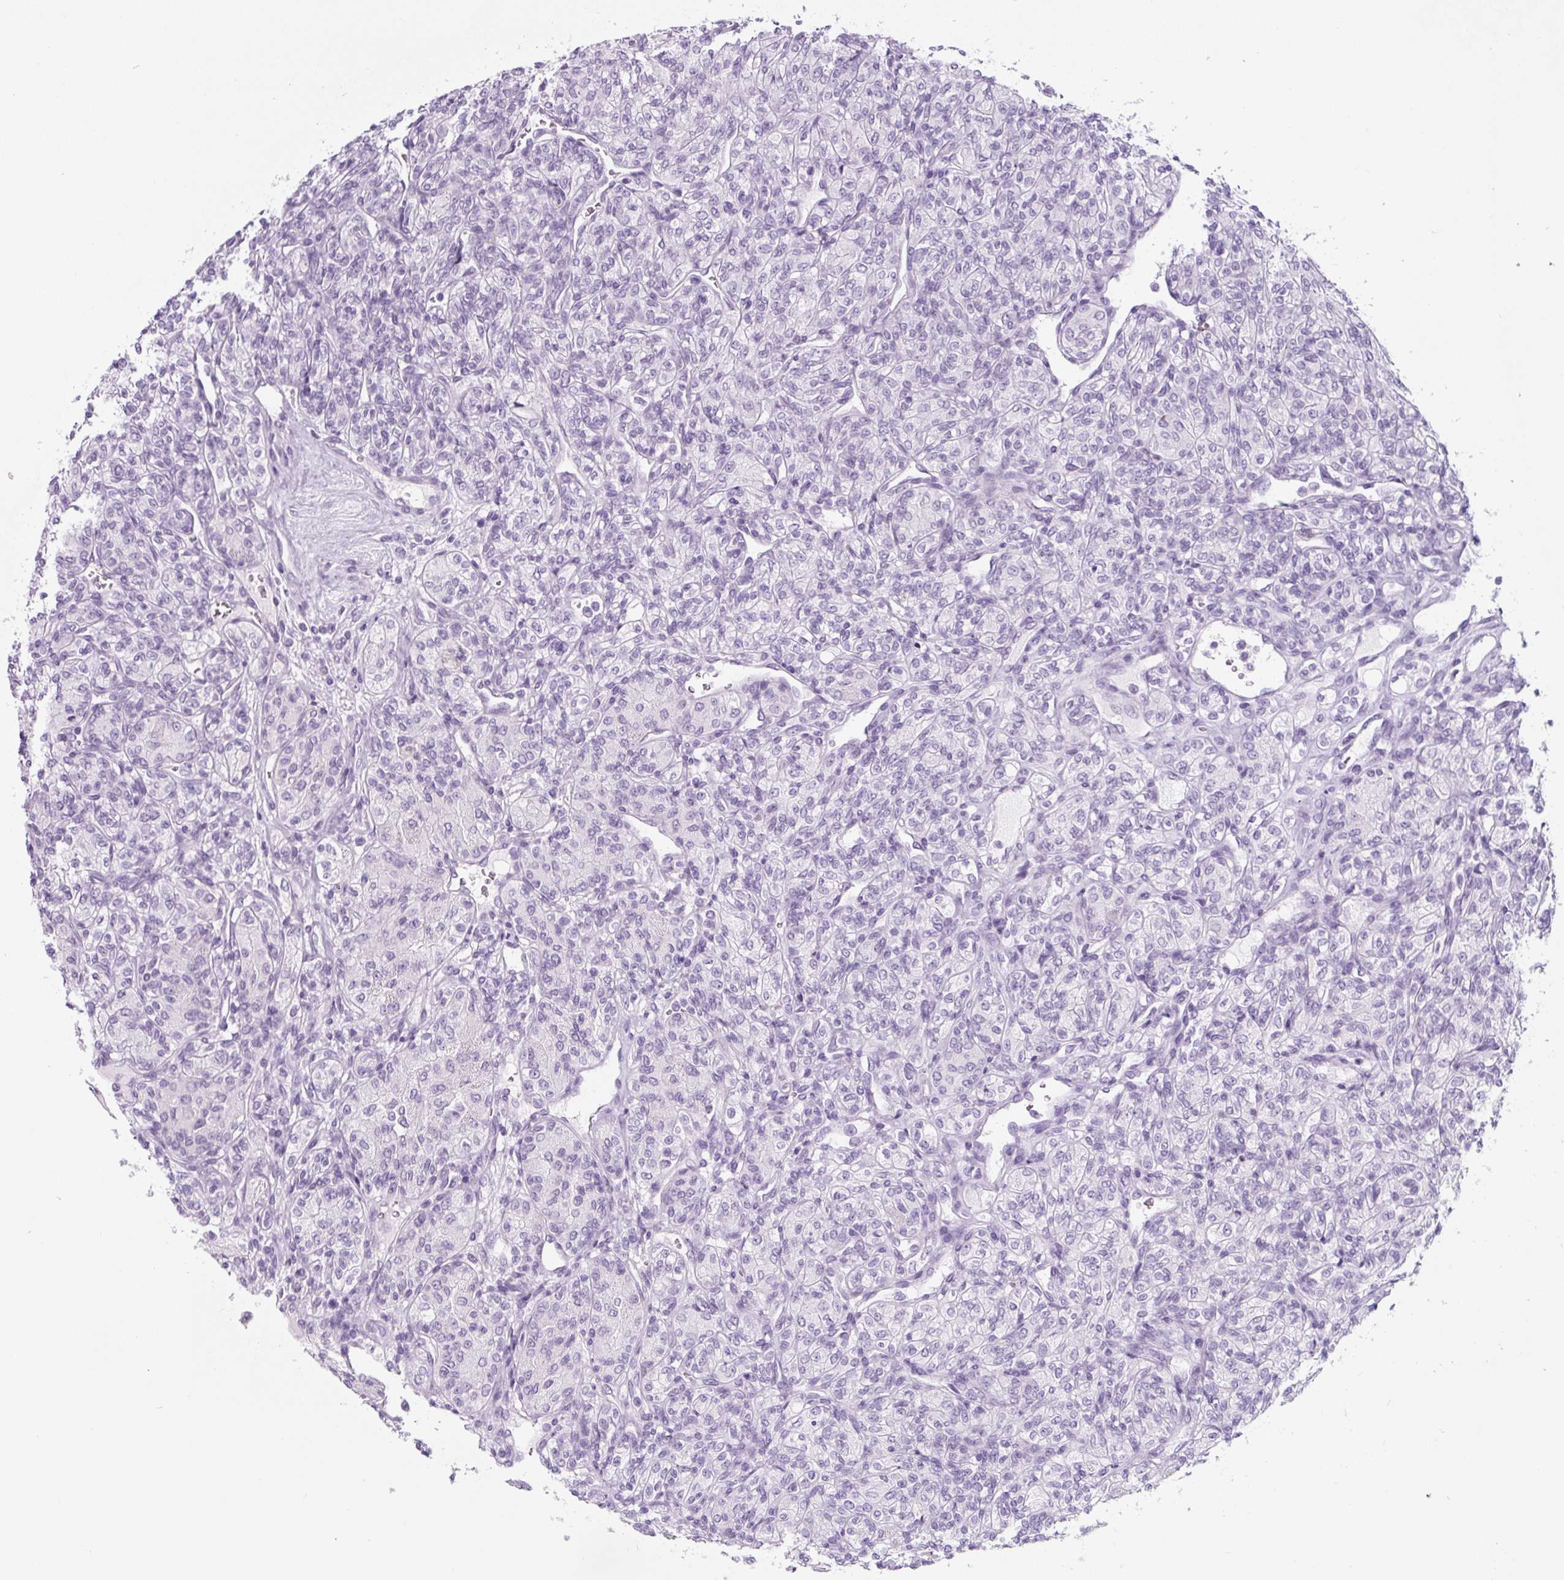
{"staining": {"intensity": "negative", "quantity": "none", "location": "none"}, "tissue": "renal cancer", "cell_type": "Tumor cells", "image_type": "cancer", "snomed": [{"axis": "morphology", "description": "Adenocarcinoma, NOS"}, {"axis": "topography", "description": "Kidney"}], "caption": "A micrograph of human renal cancer (adenocarcinoma) is negative for staining in tumor cells.", "gene": "TNFRSF8", "patient": {"sex": "male", "age": 77}}